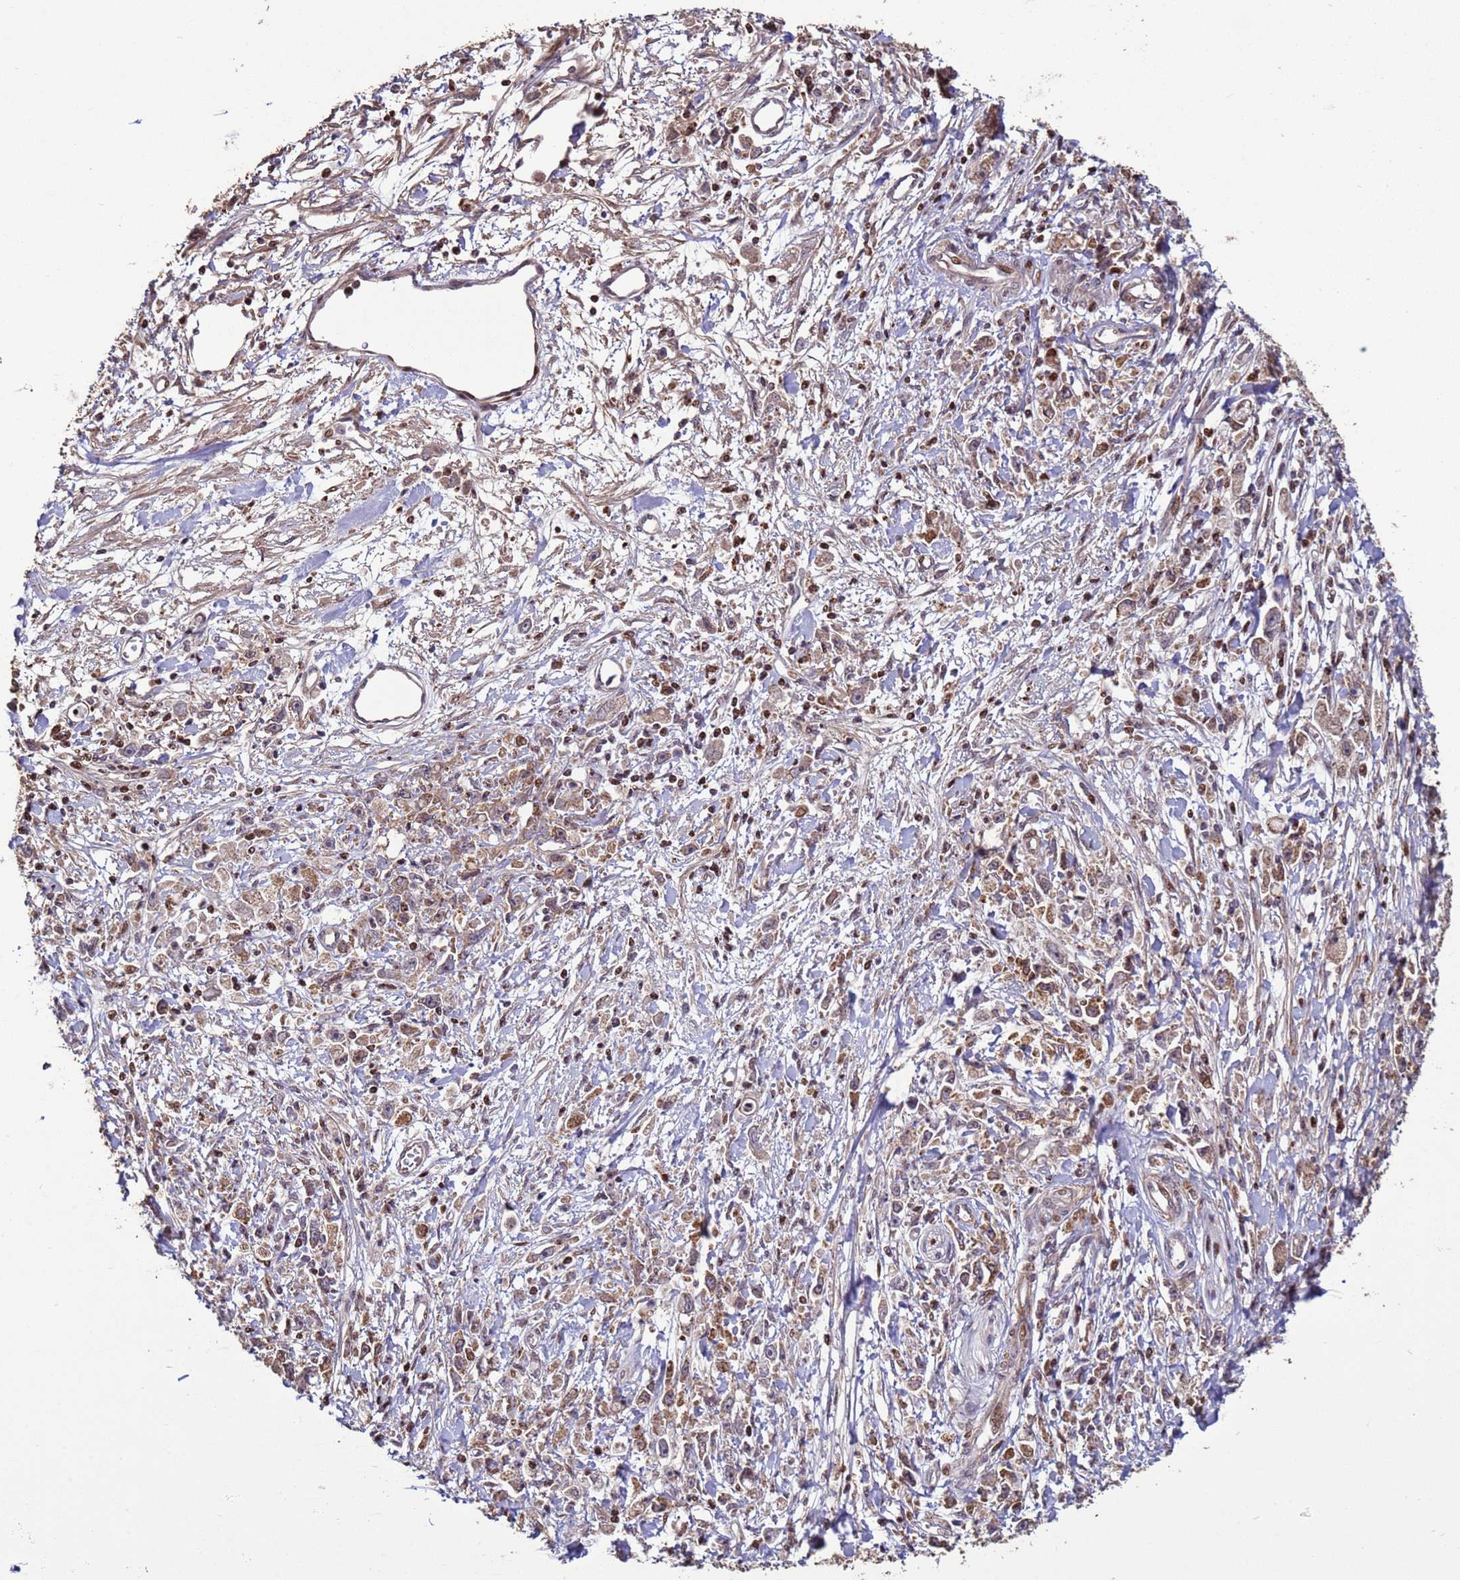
{"staining": {"intensity": "moderate", "quantity": ">75%", "location": "cytoplasmic/membranous,nuclear"}, "tissue": "stomach cancer", "cell_type": "Tumor cells", "image_type": "cancer", "snomed": [{"axis": "morphology", "description": "Adenocarcinoma, NOS"}, {"axis": "topography", "description": "Stomach"}], "caption": "Protein expression analysis of adenocarcinoma (stomach) shows moderate cytoplasmic/membranous and nuclear staining in approximately >75% of tumor cells.", "gene": "HGH1", "patient": {"sex": "female", "age": 59}}